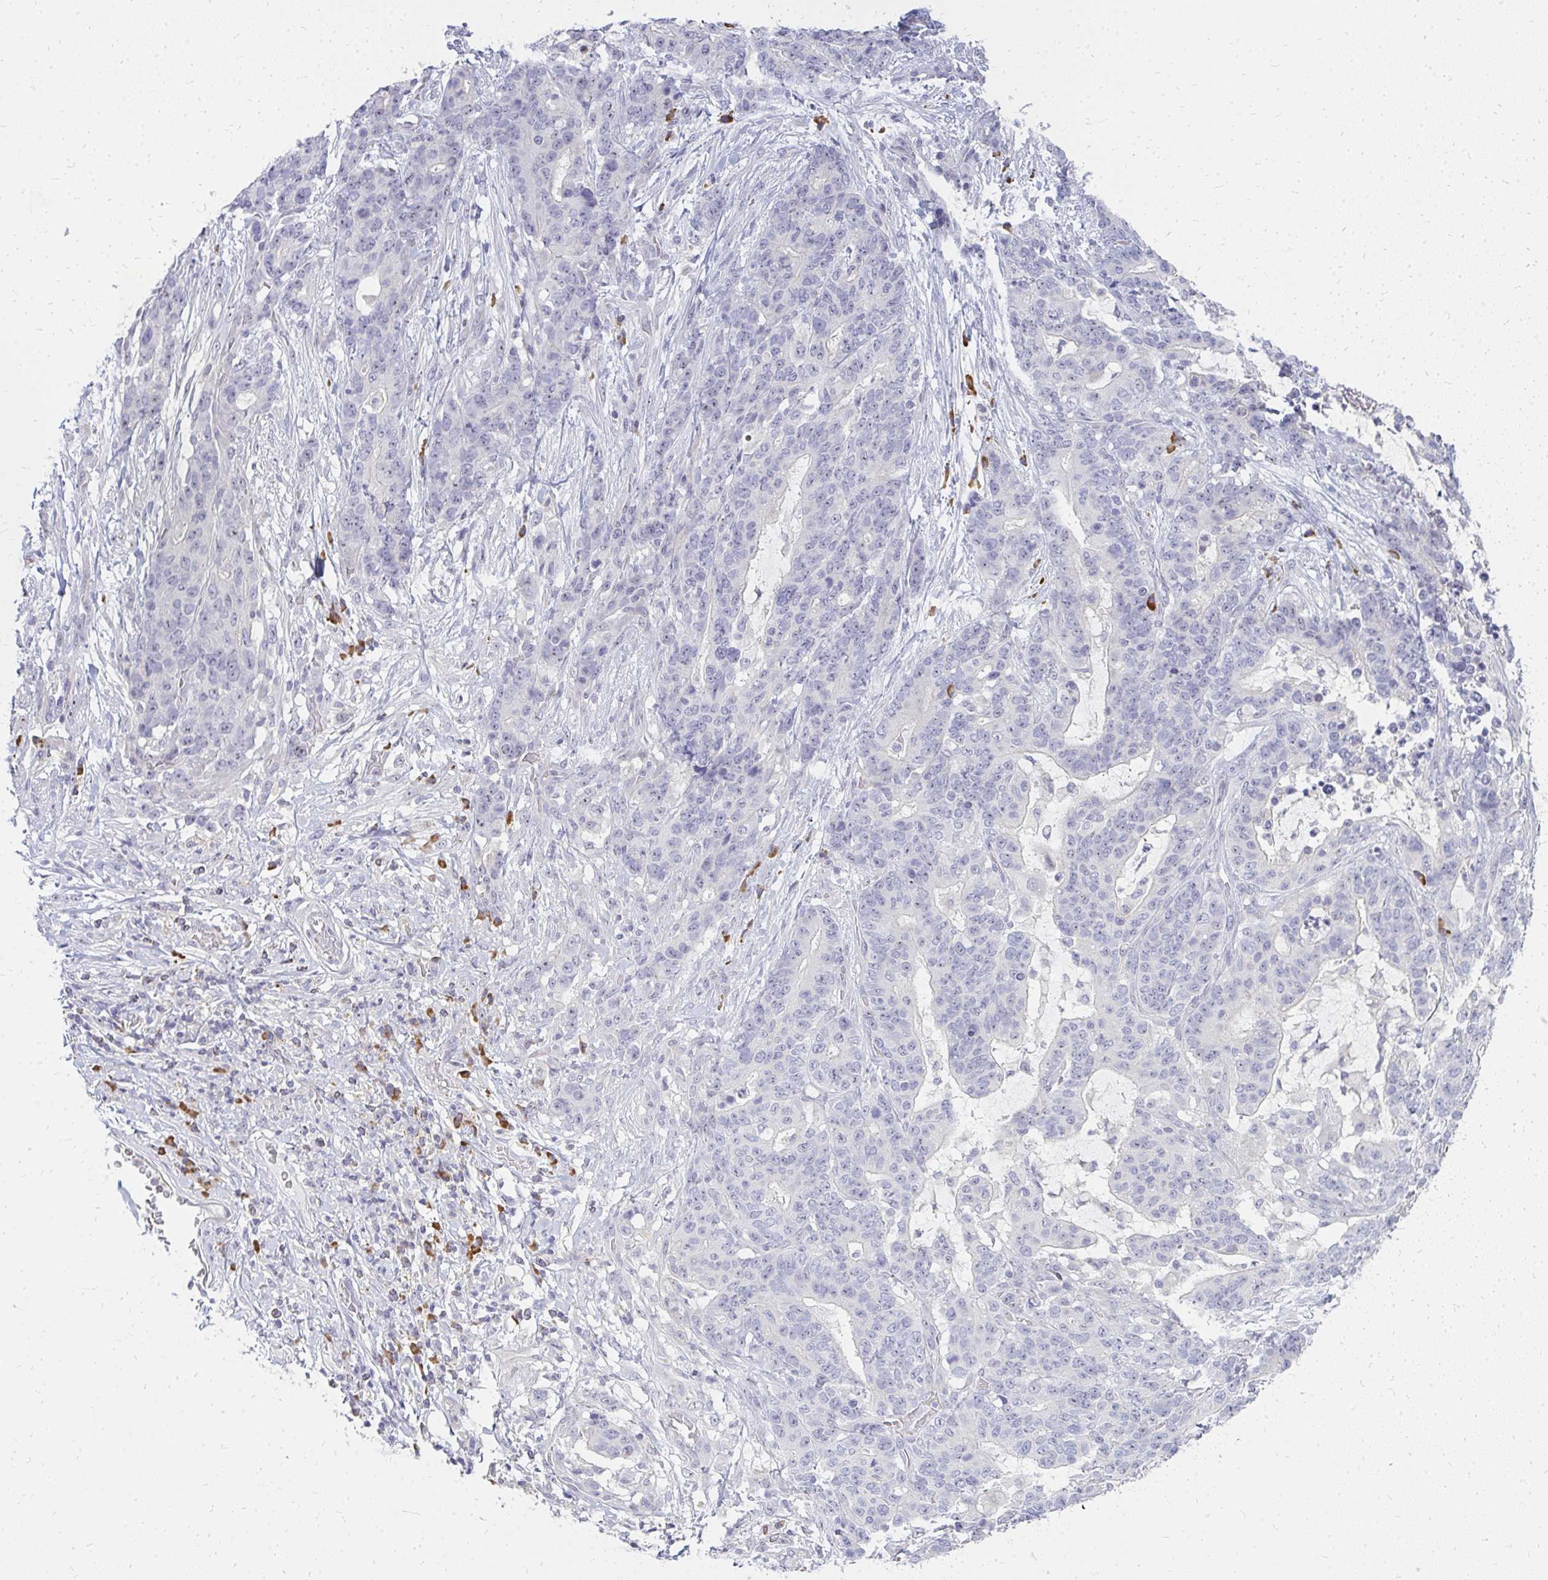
{"staining": {"intensity": "negative", "quantity": "none", "location": "none"}, "tissue": "stomach cancer", "cell_type": "Tumor cells", "image_type": "cancer", "snomed": [{"axis": "morphology", "description": "Normal tissue, NOS"}, {"axis": "morphology", "description": "Adenocarcinoma, NOS"}, {"axis": "topography", "description": "Stomach"}], "caption": "IHC photomicrograph of human stomach cancer (adenocarcinoma) stained for a protein (brown), which exhibits no positivity in tumor cells.", "gene": "FAM9A", "patient": {"sex": "female", "age": 64}}